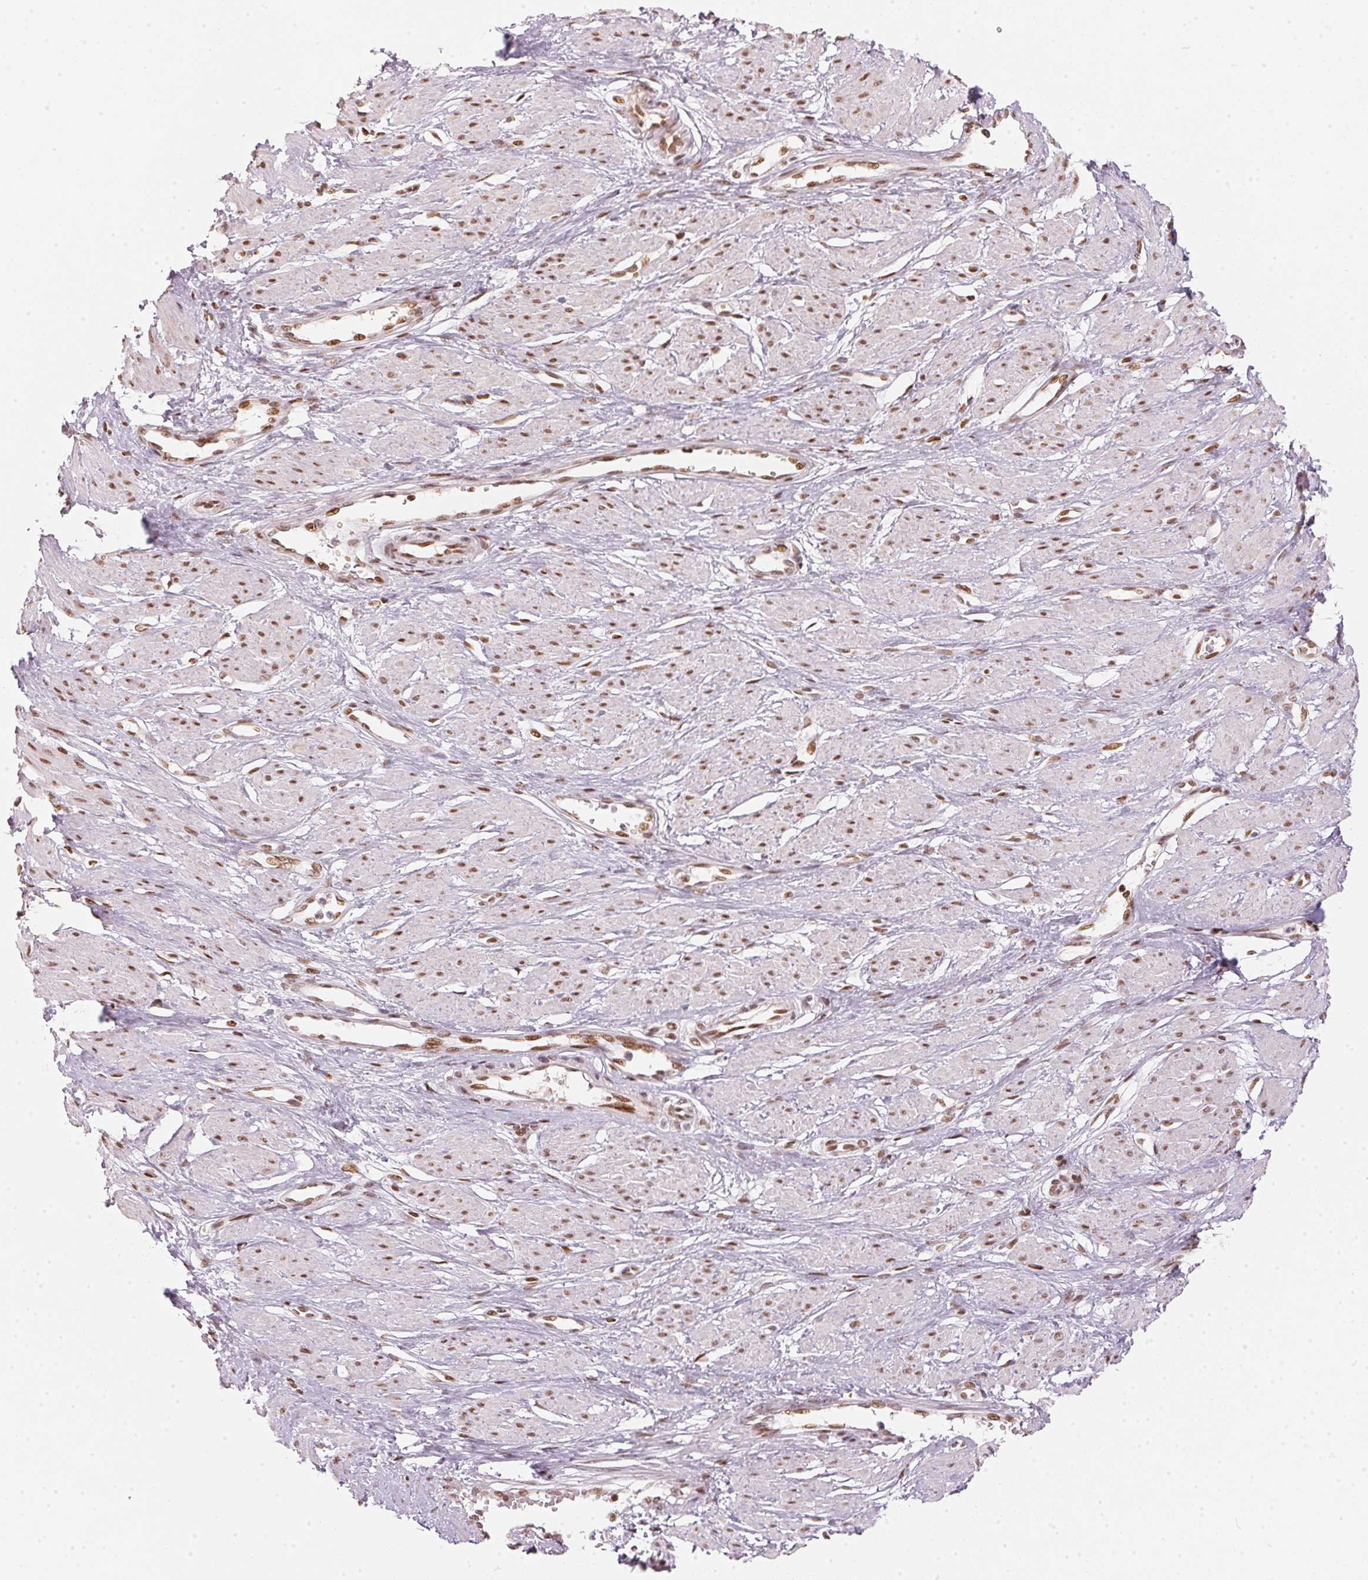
{"staining": {"intensity": "moderate", "quantity": "25%-75%", "location": "nuclear"}, "tissue": "smooth muscle", "cell_type": "Smooth muscle cells", "image_type": "normal", "snomed": [{"axis": "morphology", "description": "Normal tissue, NOS"}, {"axis": "topography", "description": "Smooth muscle"}, {"axis": "topography", "description": "Uterus"}], "caption": "Immunohistochemistry (IHC) of normal smooth muscle displays medium levels of moderate nuclear positivity in about 25%-75% of smooth muscle cells. The staining was performed using DAB to visualize the protein expression in brown, while the nuclei were stained in blue with hematoxylin (Magnification: 20x).", "gene": "KAT6A", "patient": {"sex": "female", "age": 39}}